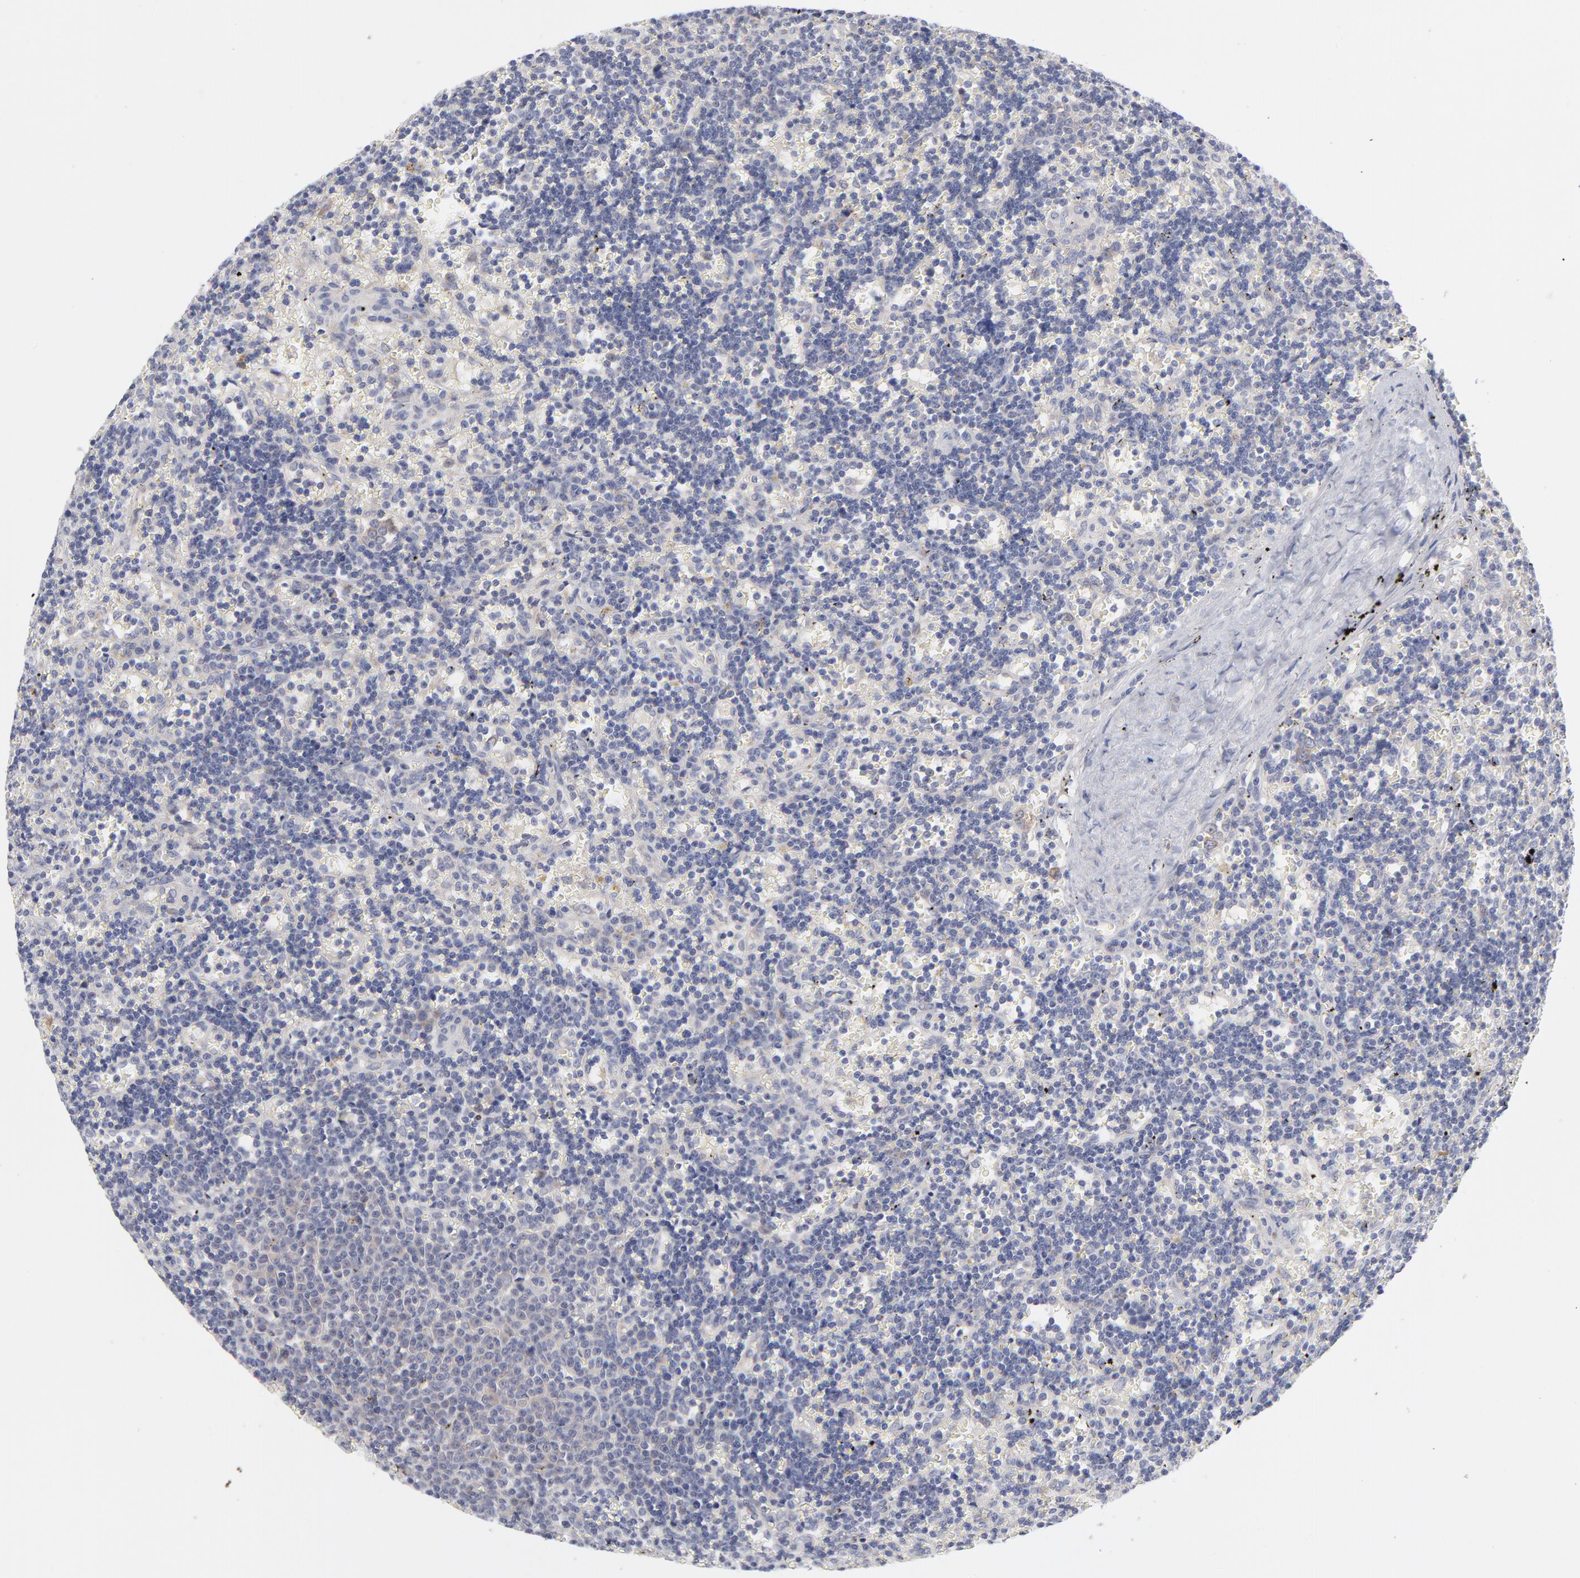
{"staining": {"intensity": "negative", "quantity": "none", "location": "none"}, "tissue": "lymphoma", "cell_type": "Tumor cells", "image_type": "cancer", "snomed": [{"axis": "morphology", "description": "Malignant lymphoma, non-Hodgkin's type, Low grade"}, {"axis": "topography", "description": "Spleen"}], "caption": "Immunohistochemistry image of human lymphoma stained for a protein (brown), which displays no positivity in tumor cells.", "gene": "RPS24", "patient": {"sex": "male", "age": 60}}